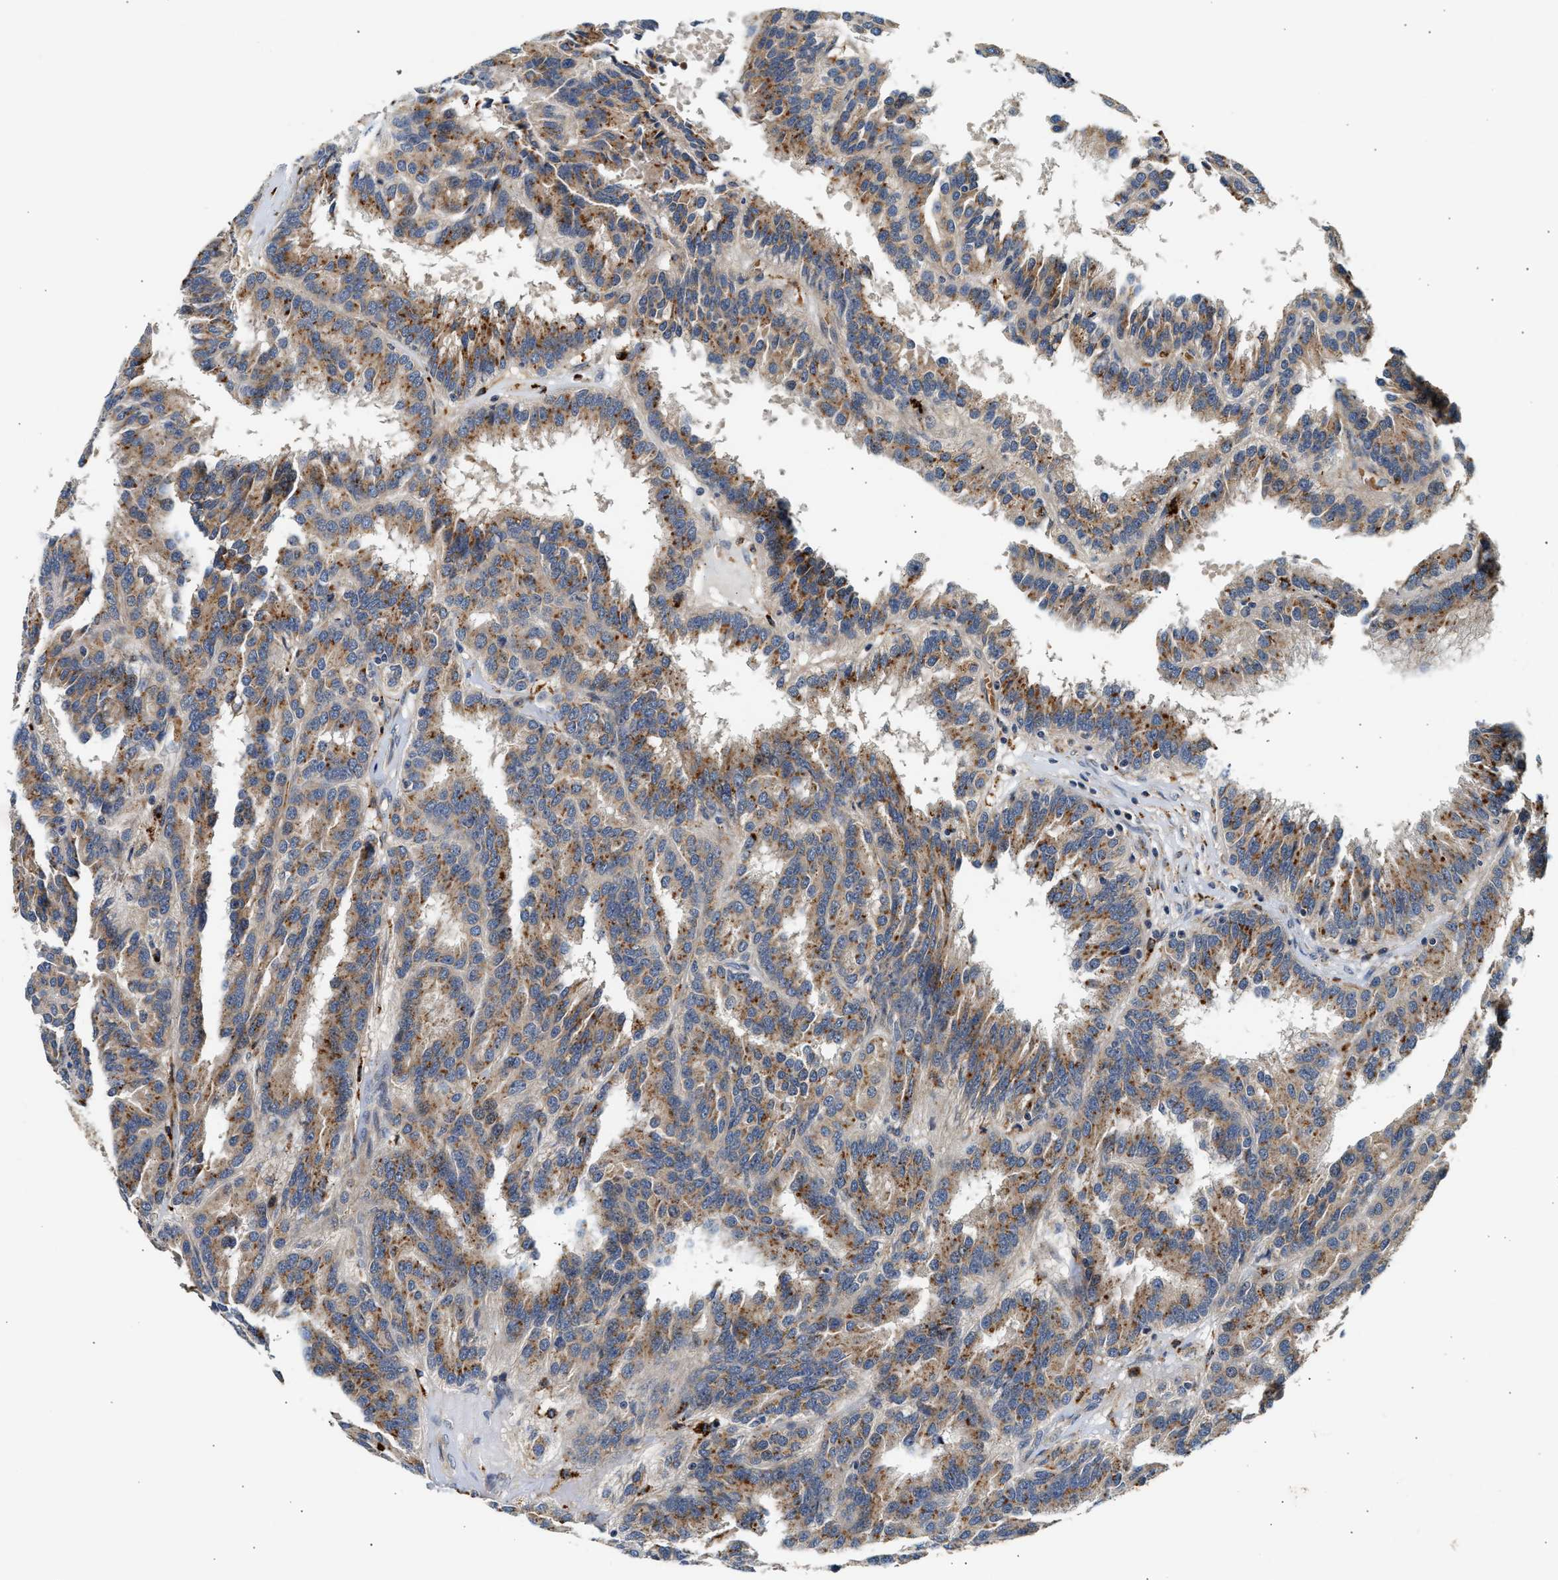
{"staining": {"intensity": "moderate", "quantity": ">75%", "location": "cytoplasmic/membranous"}, "tissue": "renal cancer", "cell_type": "Tumor cells", "image_type": "cancer", "snomed": [{"axis": "morphology", "description": "Adenocarcinoma, NOS"}, {"axis": "topography", "description": "Kidney"}], "caption": "This image demonstrates immunohistochemistry (IHC) staining of adenocarcinoma (renal), with medium moderate cytoplasmic/membranous expression in approximately >75% of tumor cells.", "gene": "PLD3", "patient": {"sex": "male", "age": 46}}